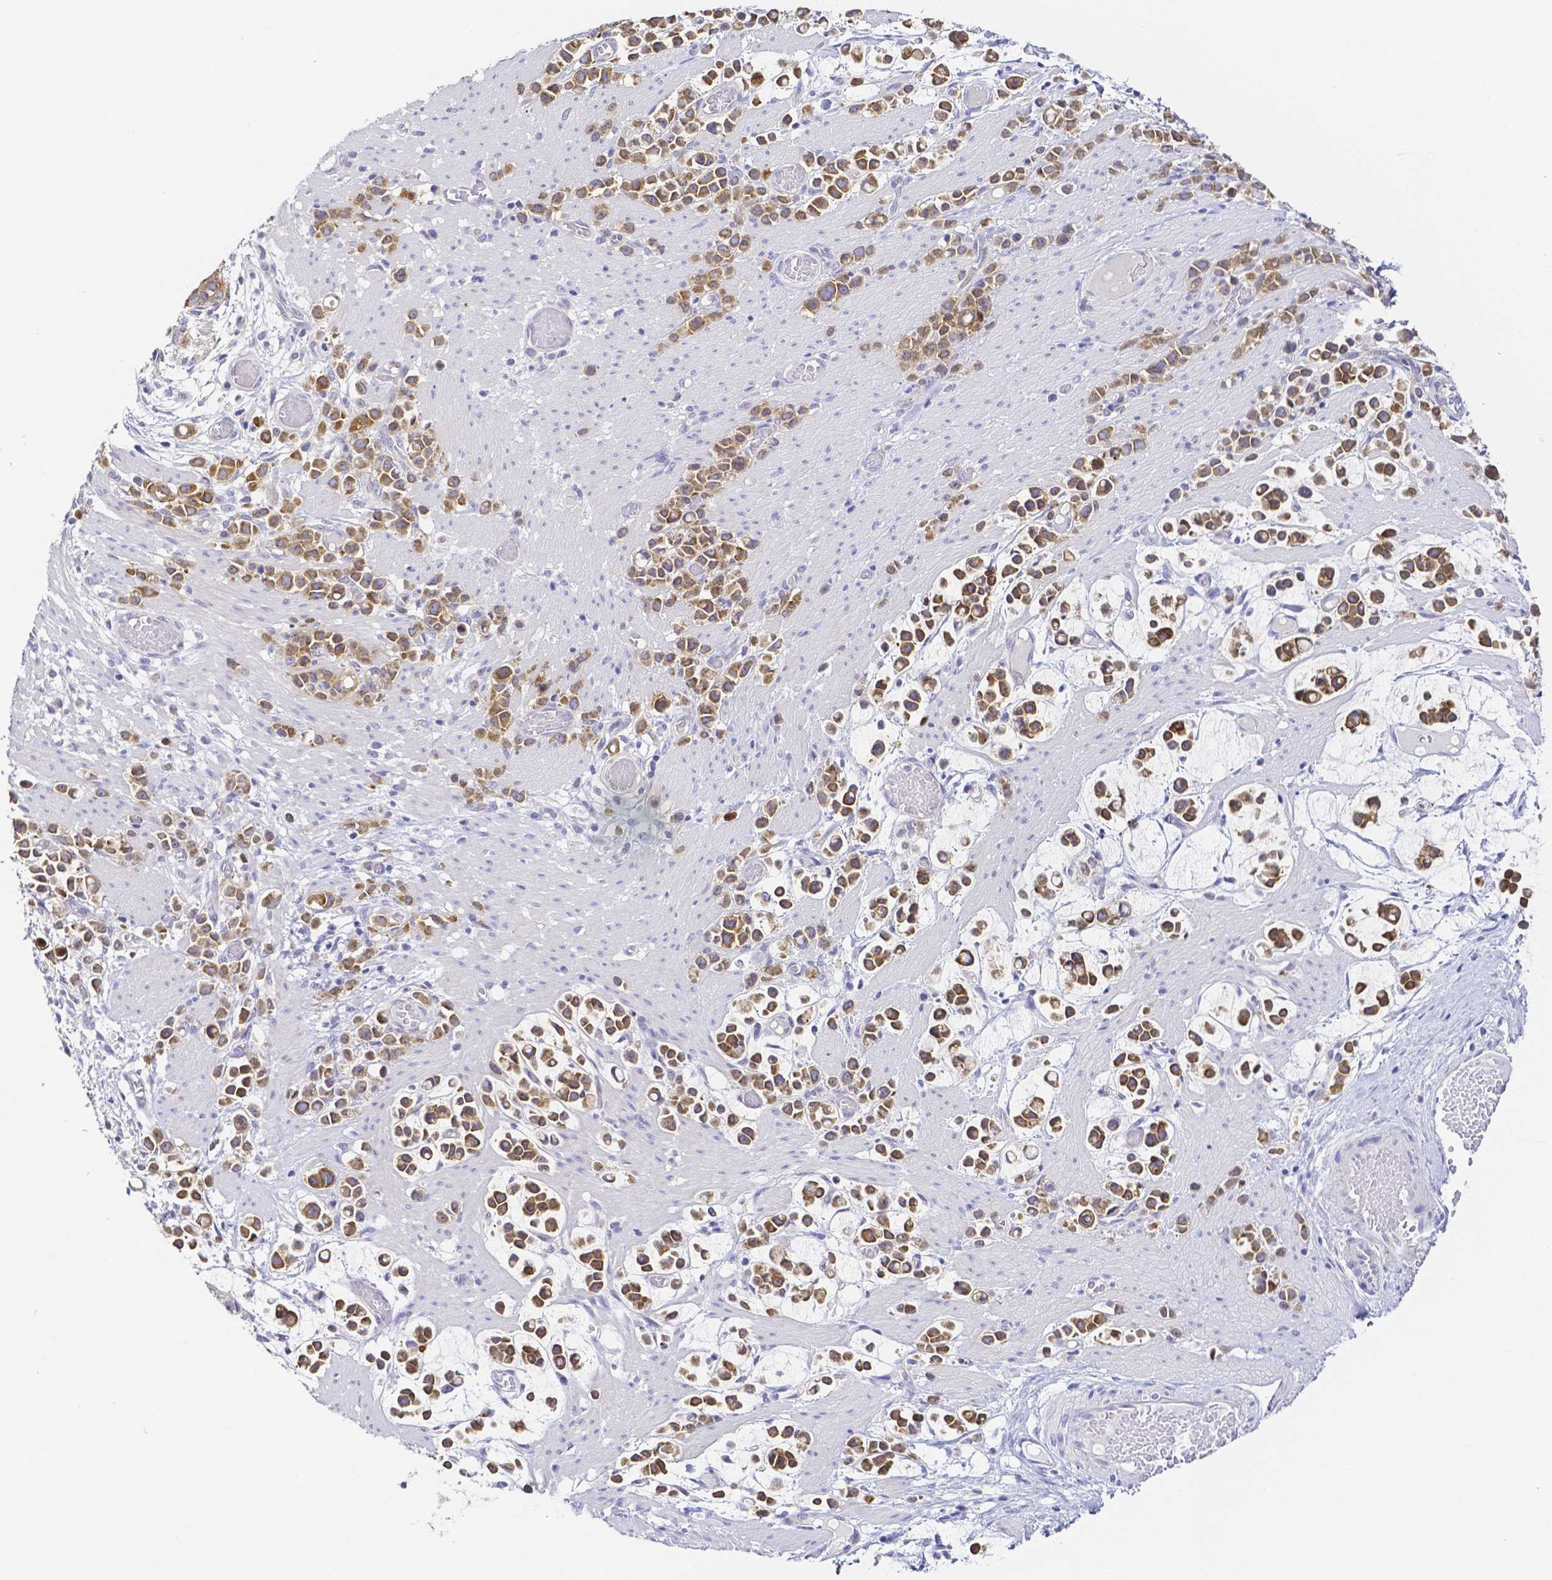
{"staining": {"intensity": "moderate", "quantity": ">75%", "location": "cytoplasmic/membranous"}, "tissue": "stomach cancer", "cell_type": "Tumor cells", "image_type": "cancer", "snomed": [{"axis": "morphology", "description": "Adenocarcinoma, NOS"}, {"axis": "topography", "description": "Stomach"}], "caption": "The photomicrograph reveals immunohistochemical staining of stomach cancer (adenocarcinoma). There is moderate cytoplasmic/membranous staining is appreciated in approximately >75% of tumor cells.", "gene": "PKP3", "patient": {"sex": "male", "age": 82}}